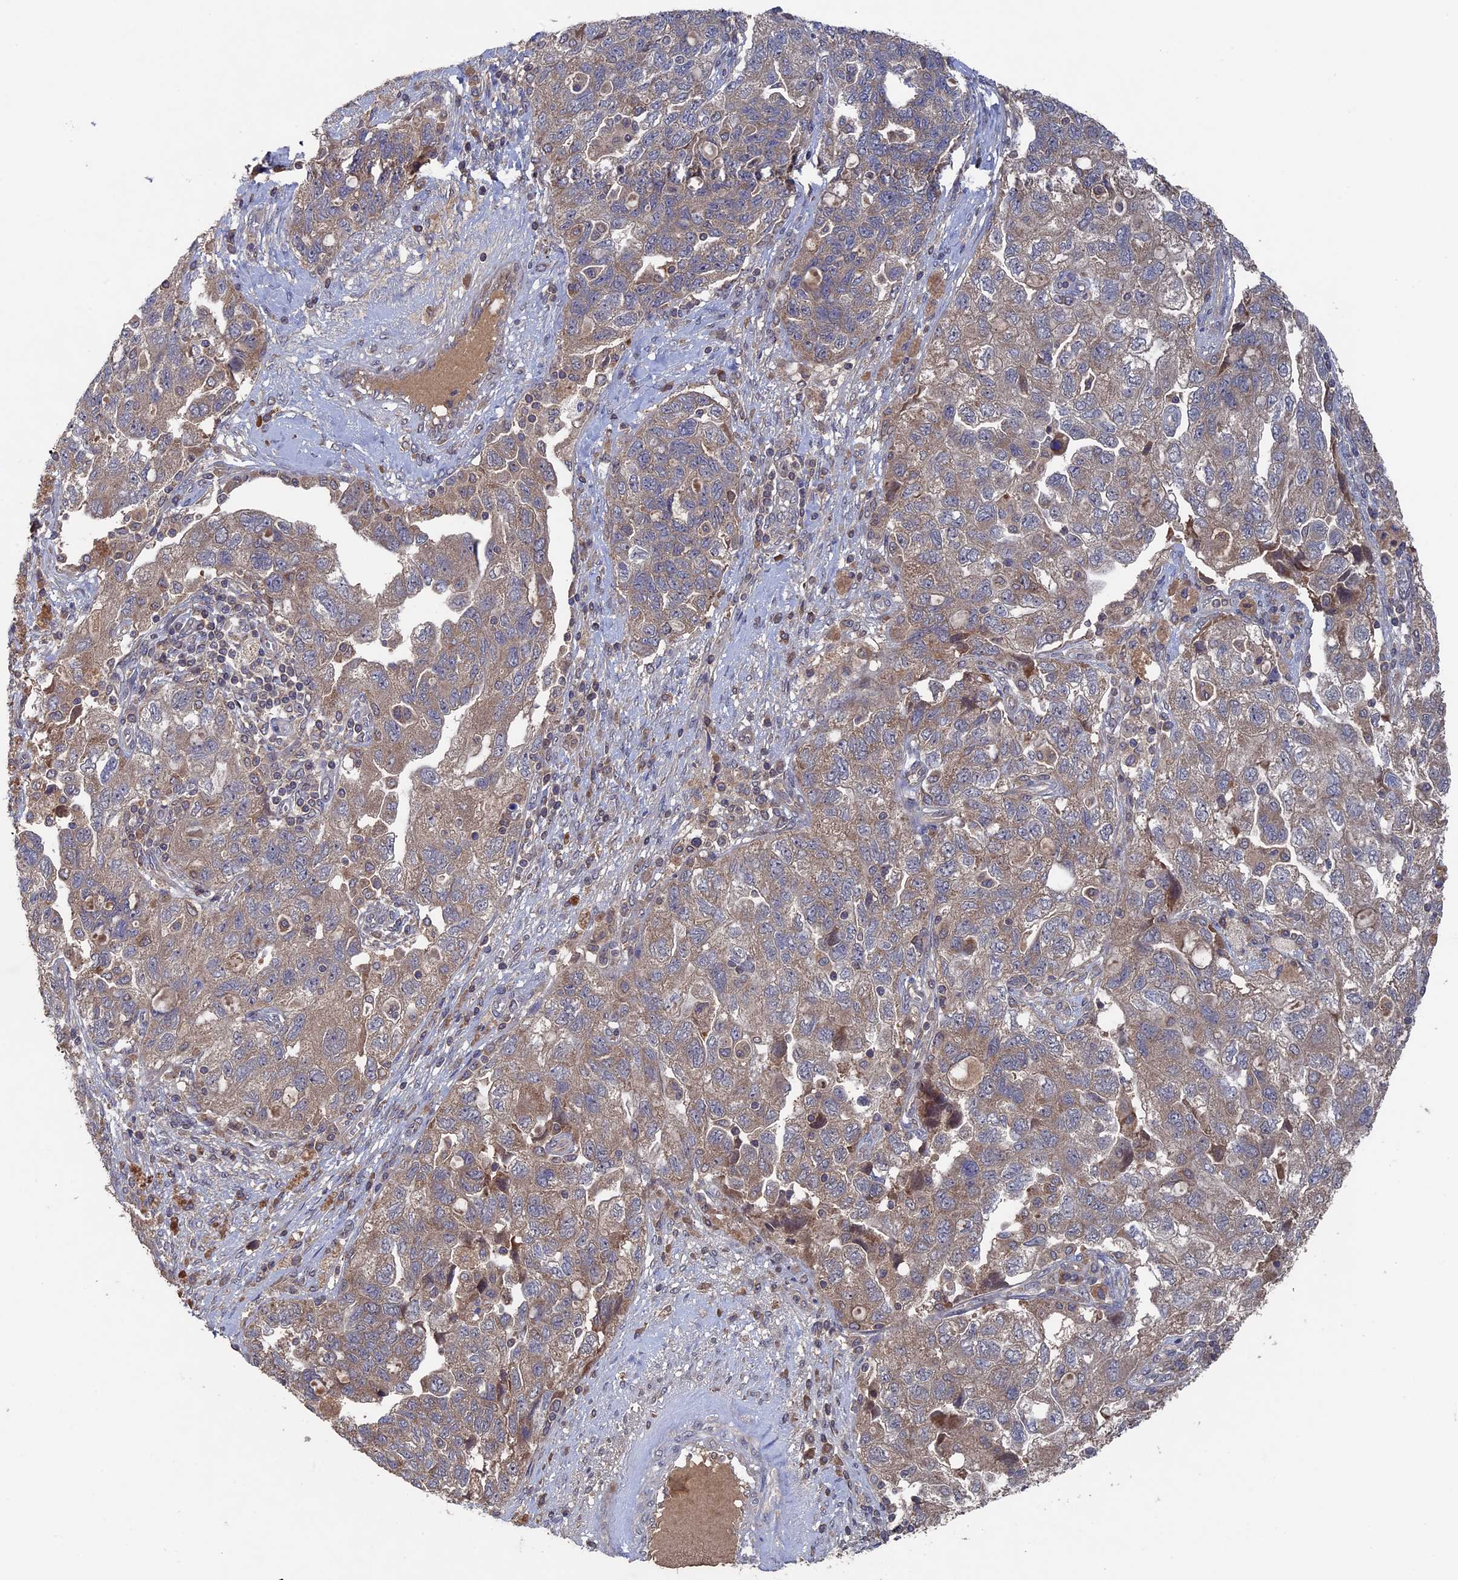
{"staining": {"intensity": "weak", "quantity": ">75%", "location": "cytoplasmic/membranous"}, "tissue": "ovarian cancer", "cell_type": "Tumor cells", "image_type": "cancer", "snomed": [{"axis": "morphology", "description": "Carcinoma, NOS"}, {"axis": "morphology", "description": "Cystadenocarcinoma, serous, NOS"}, {"axis": "topography", "description": "Ovary"}], "caption": "Weak cytoplasmic/membranous positivity is appreciated in approximately >75% of tumor cells in carcinoma (ovarian).", "gene": "RAB15", "patient": {"sex": "female", "age": 69}}